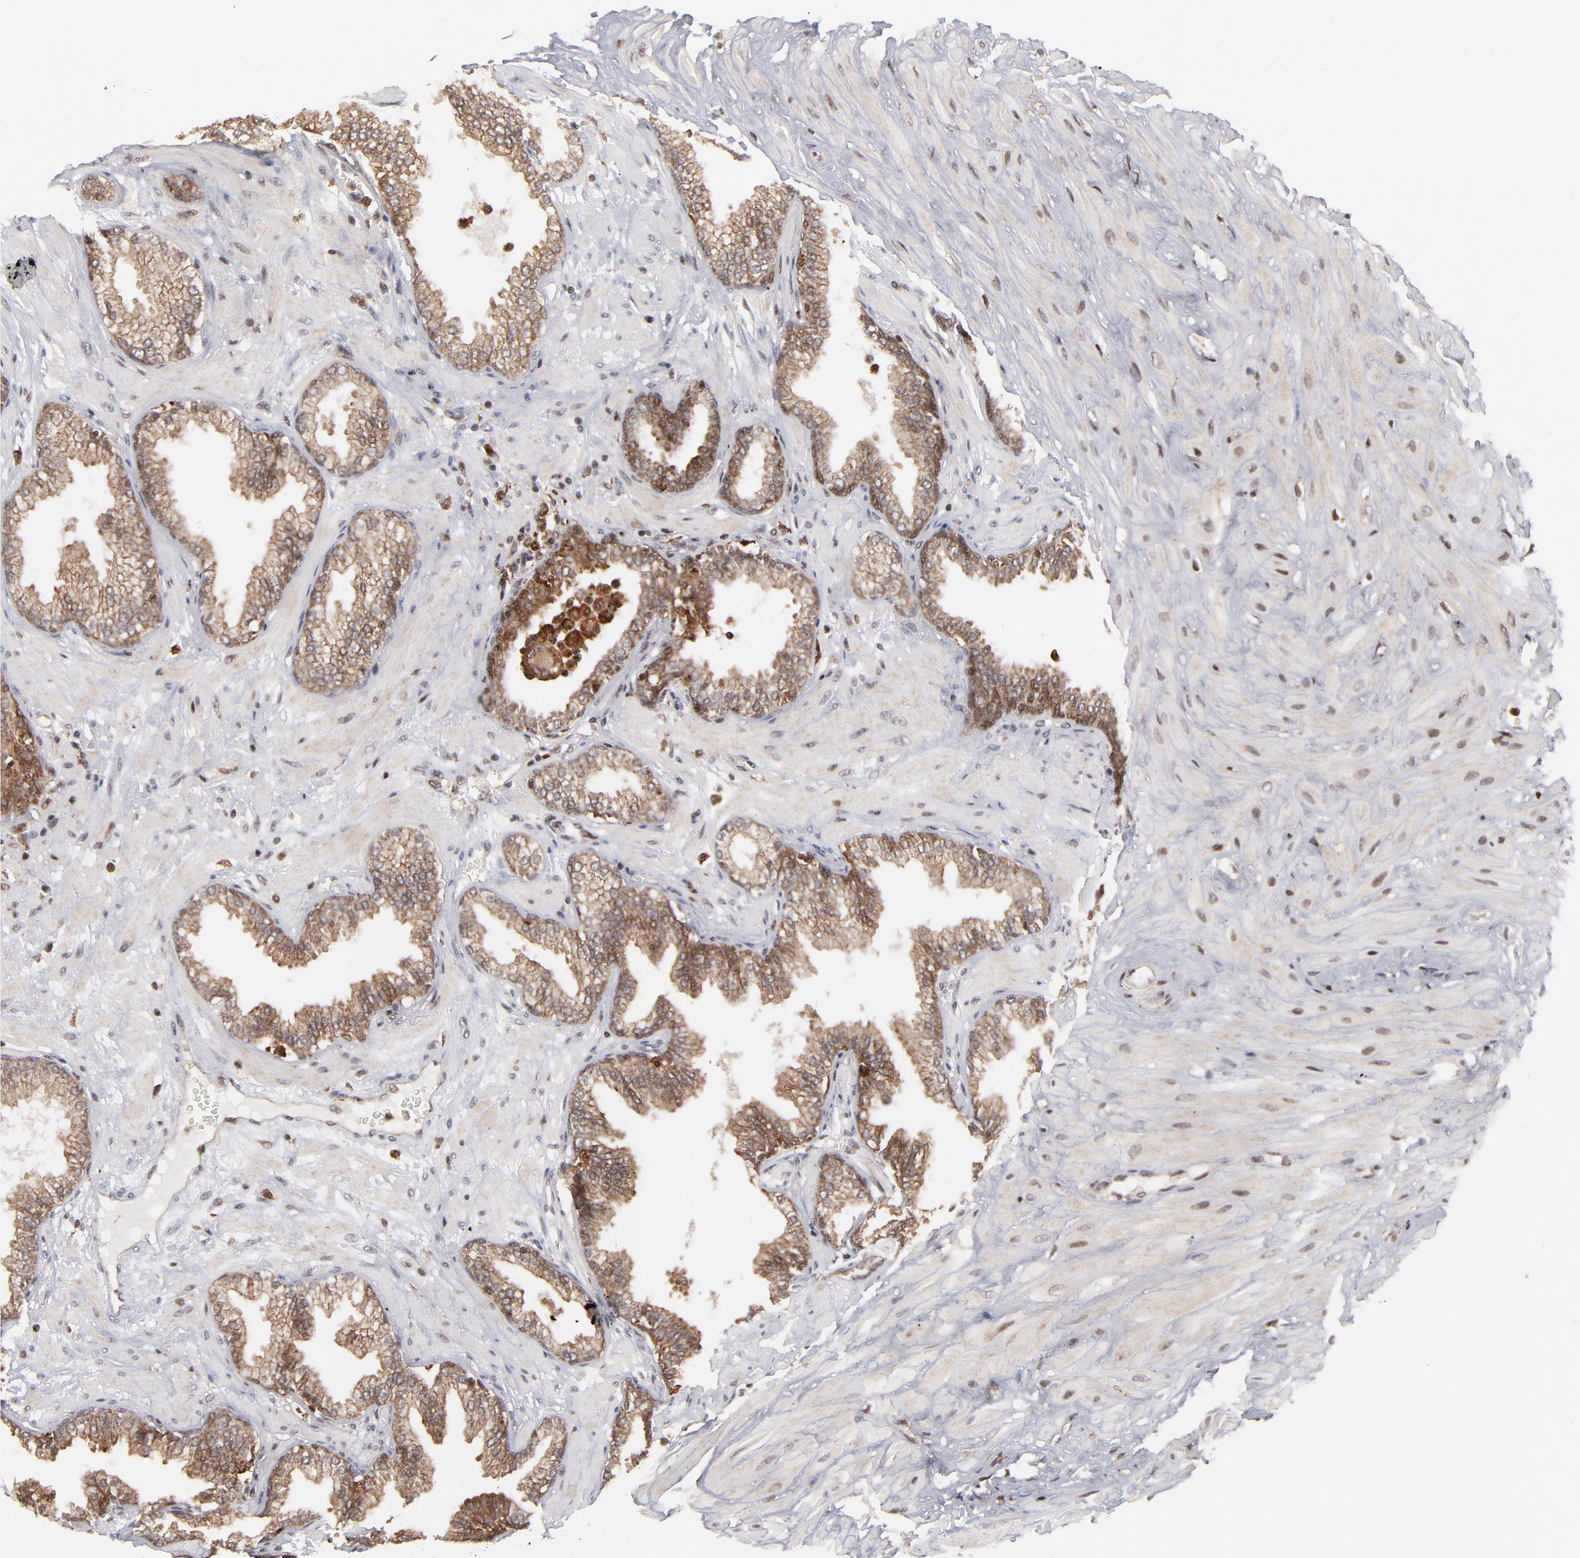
{"staining": {"intensity": "moderate", "quantity": ">75%", "location": "cytoplasmic/membranous"}, "tissue": "prostate", "cell_type": "Glandular cells", "image_type": "normal", "snomed": [{"axis": "morphology", "description": "Normal tissue, NOS"}, {"axis": "topography", "description": "Prostate"}], "caption": "Benign prostate was stained to show a protein in brown. There is medium levels of moderate cytoplasmic/membranous positivity in approximately >75% of glandular cells. (DAB IHC, brown staining for protein, blue staining for nuclei).", "gene": "RGS6", "patient": {"sex": "male", "age": 64}}